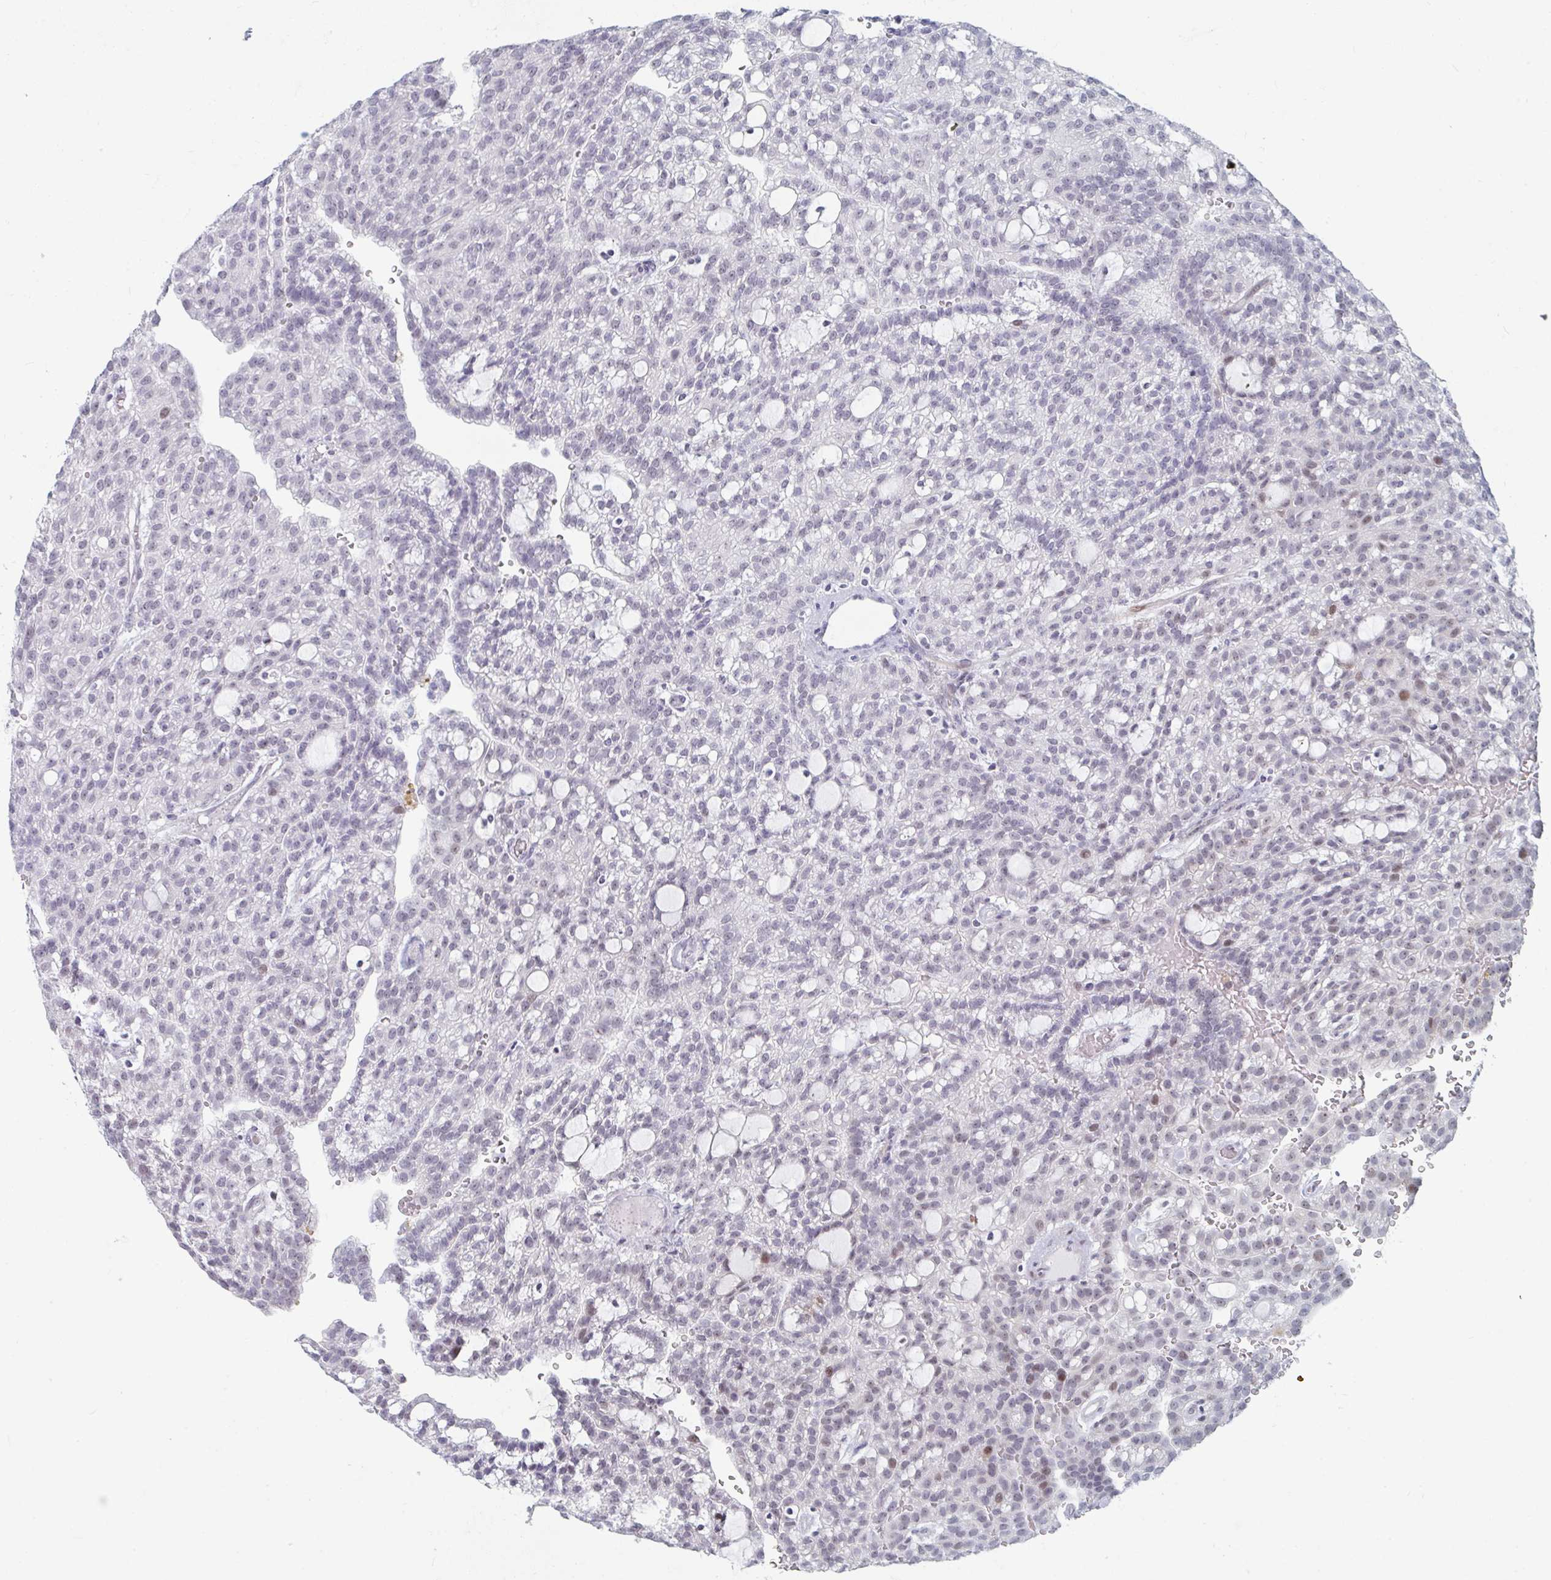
{"staining": {"intensity": "weak", "quantity": "25%-75%", "location": "nuclear"}, "tissue": "renal cancer", "cell_type": "Tumor cells", "image_type": "cancer", "snomed": [{"axis": "morphology", "description": "Adenocarcinoma, NOS"}, {"axis": "topography", "description": "Kidney"}], "caption": "Renal adenocarcinoma was stained to show a protein in brown. There is low levels of weak nuclear positivity in about 25%-75% of tumor cells.", "gene": "NR1H2", "patient": {"sex": "male", "age": 63}}